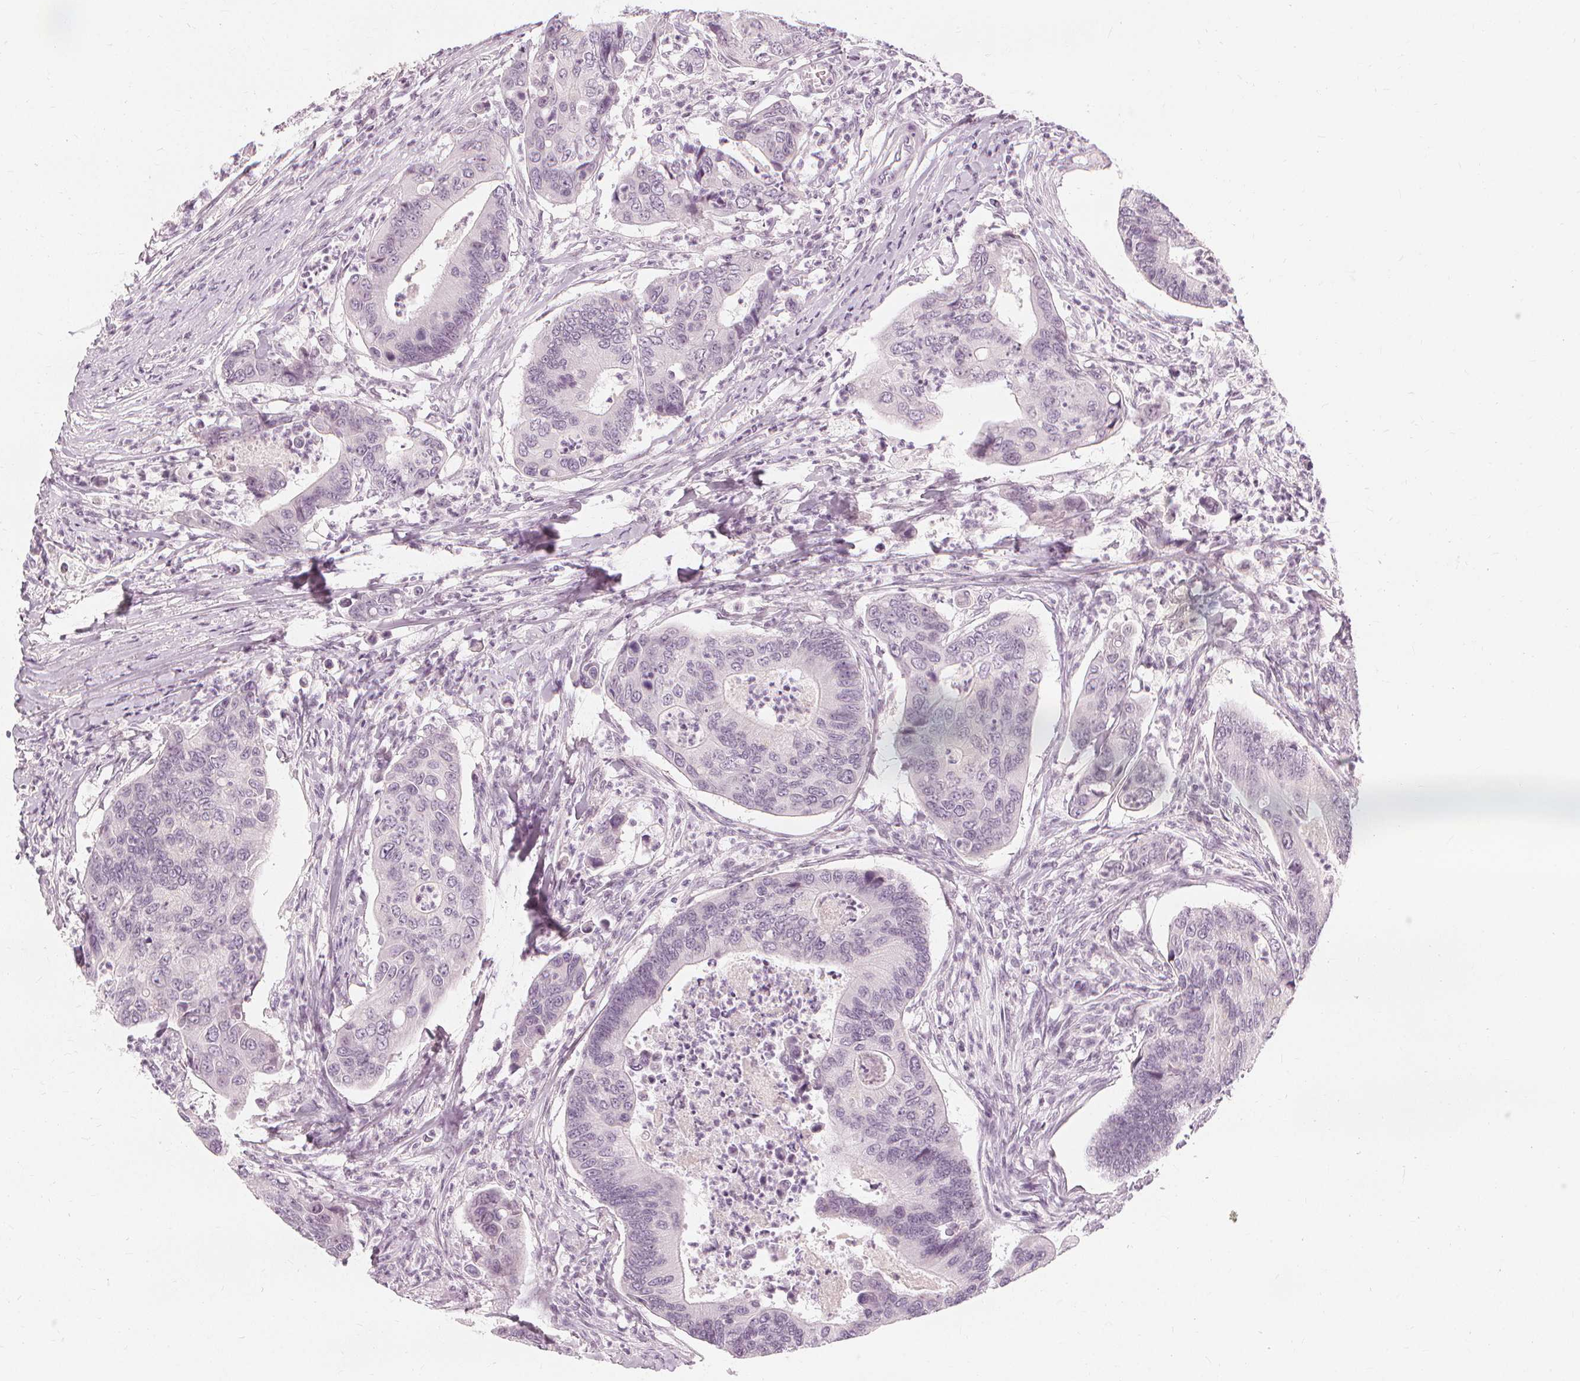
{"staining": {"intensity": "negative", "quantity": "none", "location": "none"}, "tissue": "colorectal cancer", "cell_type": "Tumor cells", "image_type": "cancer", "snomed": [{"axis": "morphology", "description": "Adenocarcinoma, NOS"}, {"axis": "topography", "description": "Colon"}], "caption": "The image reveals no staining of tumor cells in colorectal cancer (adenocarcinoma).", "gene": "NXPE1", "patient": {"sex": "female", "age": 67}}